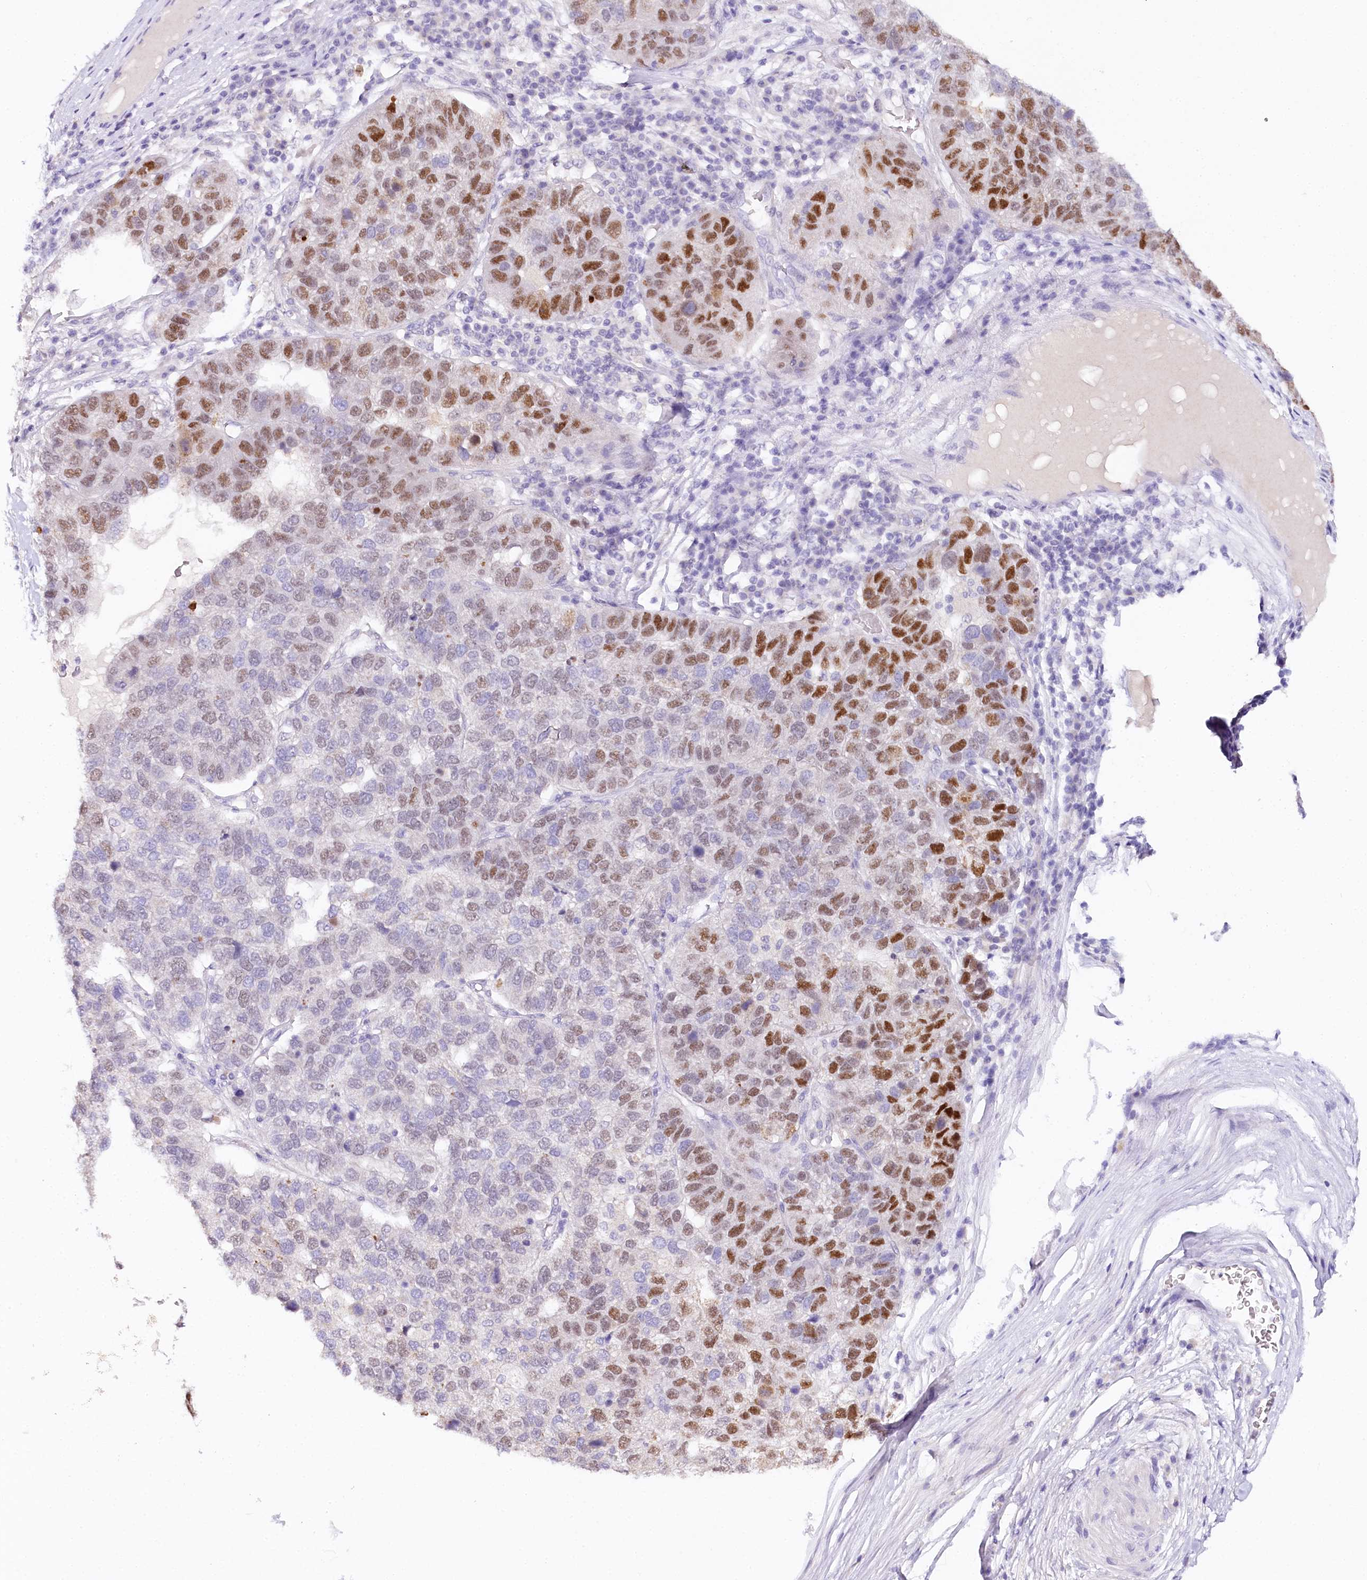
{"staining": {"intensity": "moderate", "quantity": "25%-75%", "location": "nuclear"}, "tissue": "pancreatic cancer", "cell_type": "Tumor cells", "image_type": "cancer", "snomed": [{"axis": "morphology", "description": "Adenocarcinoma, NOS"}, {"axis": "topography", "description": "Pancreas"}], "caption": "Pancreatic adenocarcinoma was stained to show a protein in brown. There is medium levels of moderate nuclear expression in approximately 25%-75% of tumor cells.", "gene": "TP53", "patient": {"sex": "female", "age": 61}}